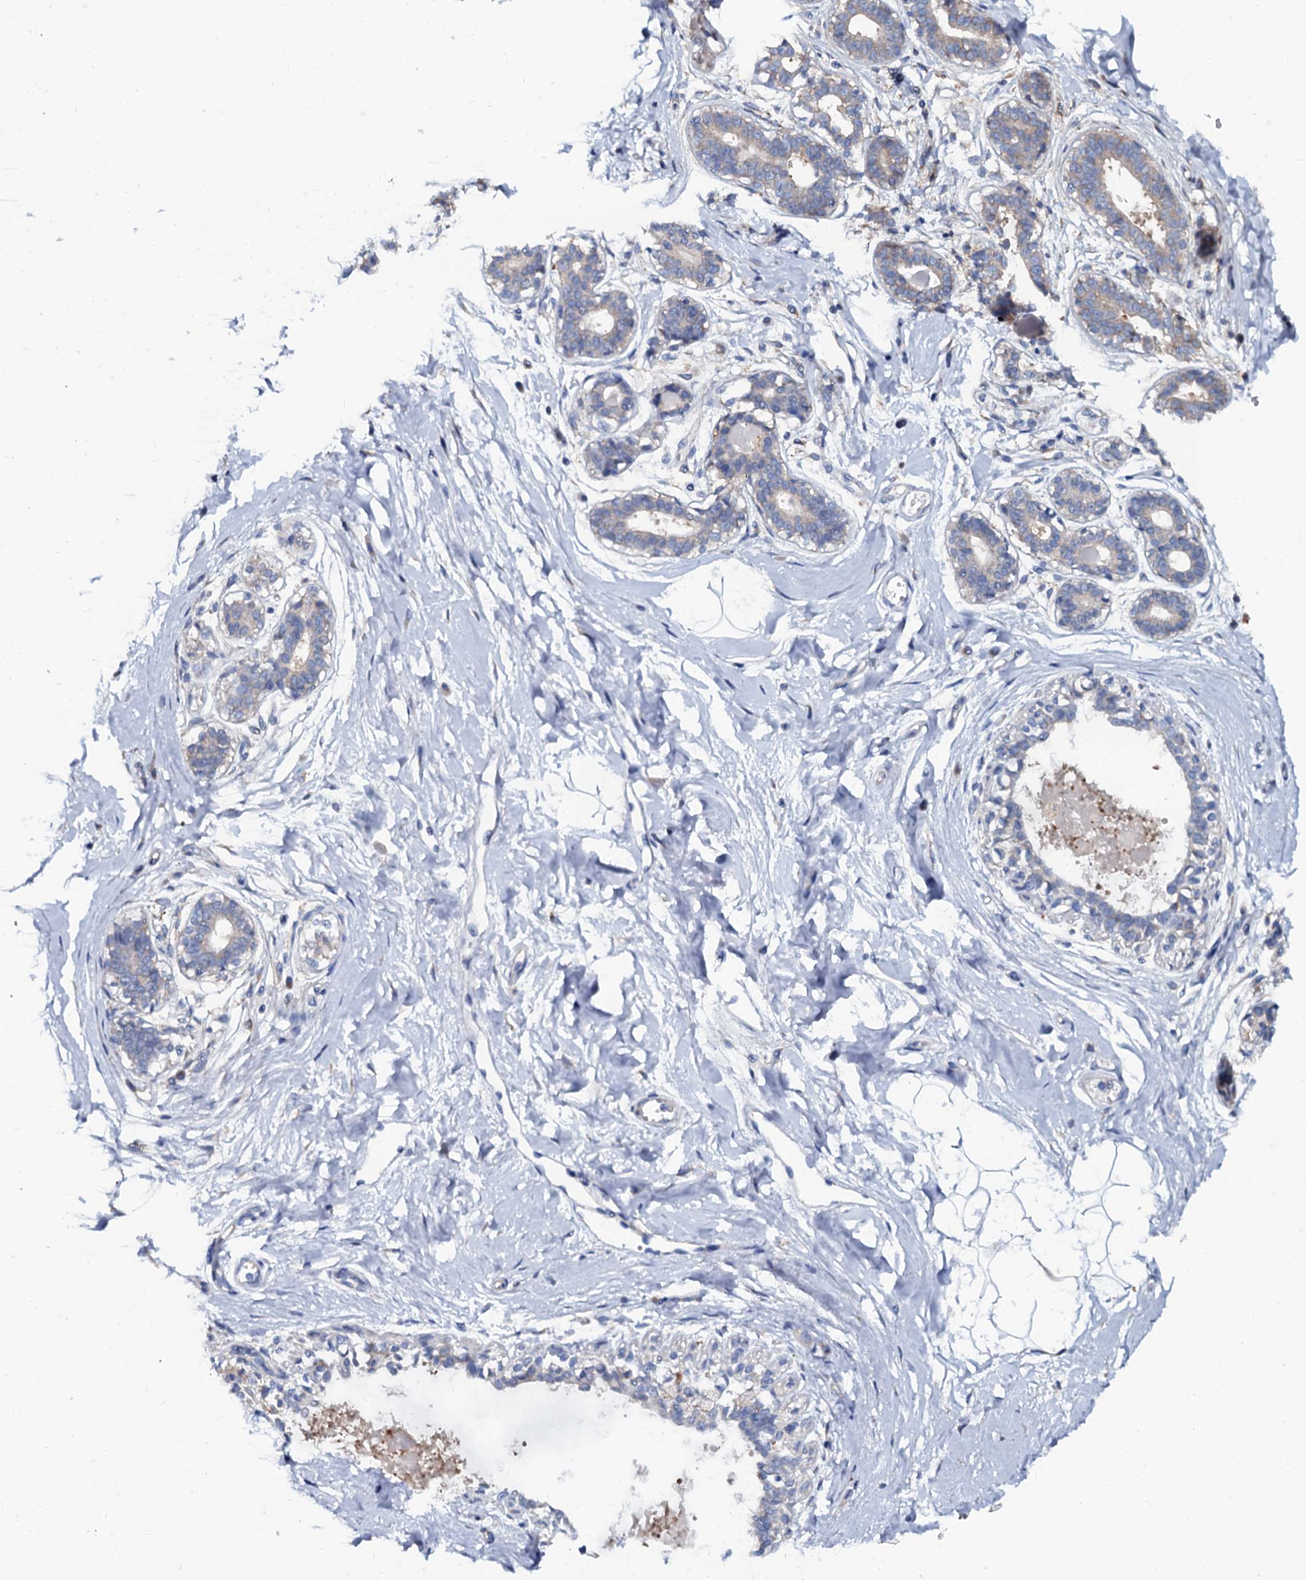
{"staining": {"intensity": "negative", "quantity": "none", "location": "none"}, "tissue": "breast", "cell_type": "Adipocytes", "image_type": "normal", "snomed": [{"axis": "morphology", "description": "Normal tissue, NOS"}, {"axis": "topography", "description": "Breast"}], "caption": "Immunohistochemistry (IHC) micrograph of benign breast stained for a protein (brown), which demonstrates no positivity in adipocytes. (IHC, brightfield microscopy, high magnification).", "gene": "OTOL1", "patient": {"sex": "female", "age": 45}}